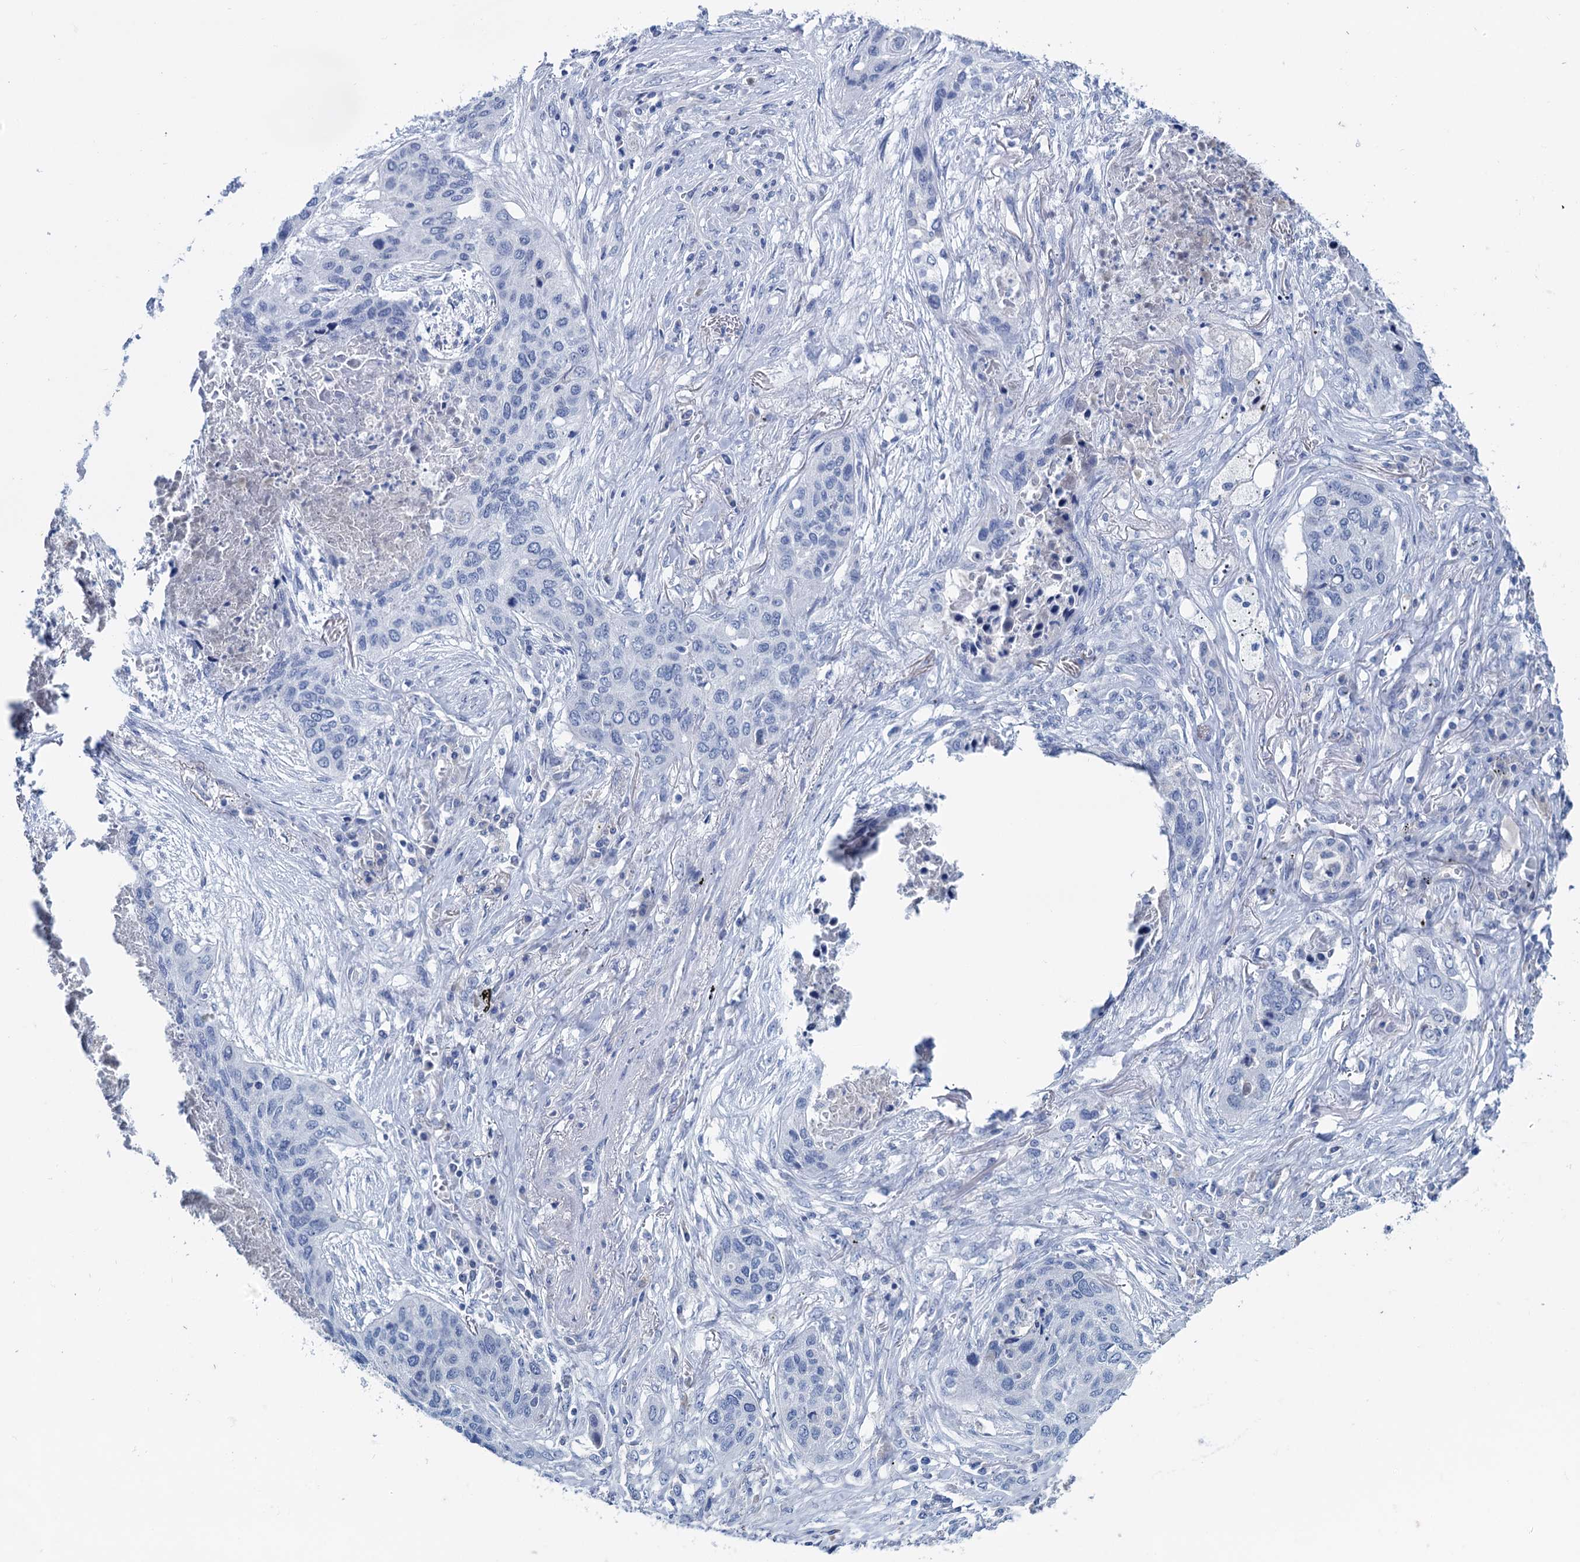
{"staining": {"intensity": "negative", "quantity": "none", "location": "none"}, "tissue": "lung cancer", "cell_type": "Tumor cells", "image_type": "cancer", "snomed": [{"axis": "morphology", "description": "Squamous cell carcinoma, NOS"}, {"axis": "topography", "description": "Lung"}], "caption": "Tumor cells show no significant protein staining in lung squamous cell carcinoma. (Brightfield microscopy of DAB IHC at high magnification).", "gene": "MYOZ3", "patient": {"sex": "female", "age": 63}}